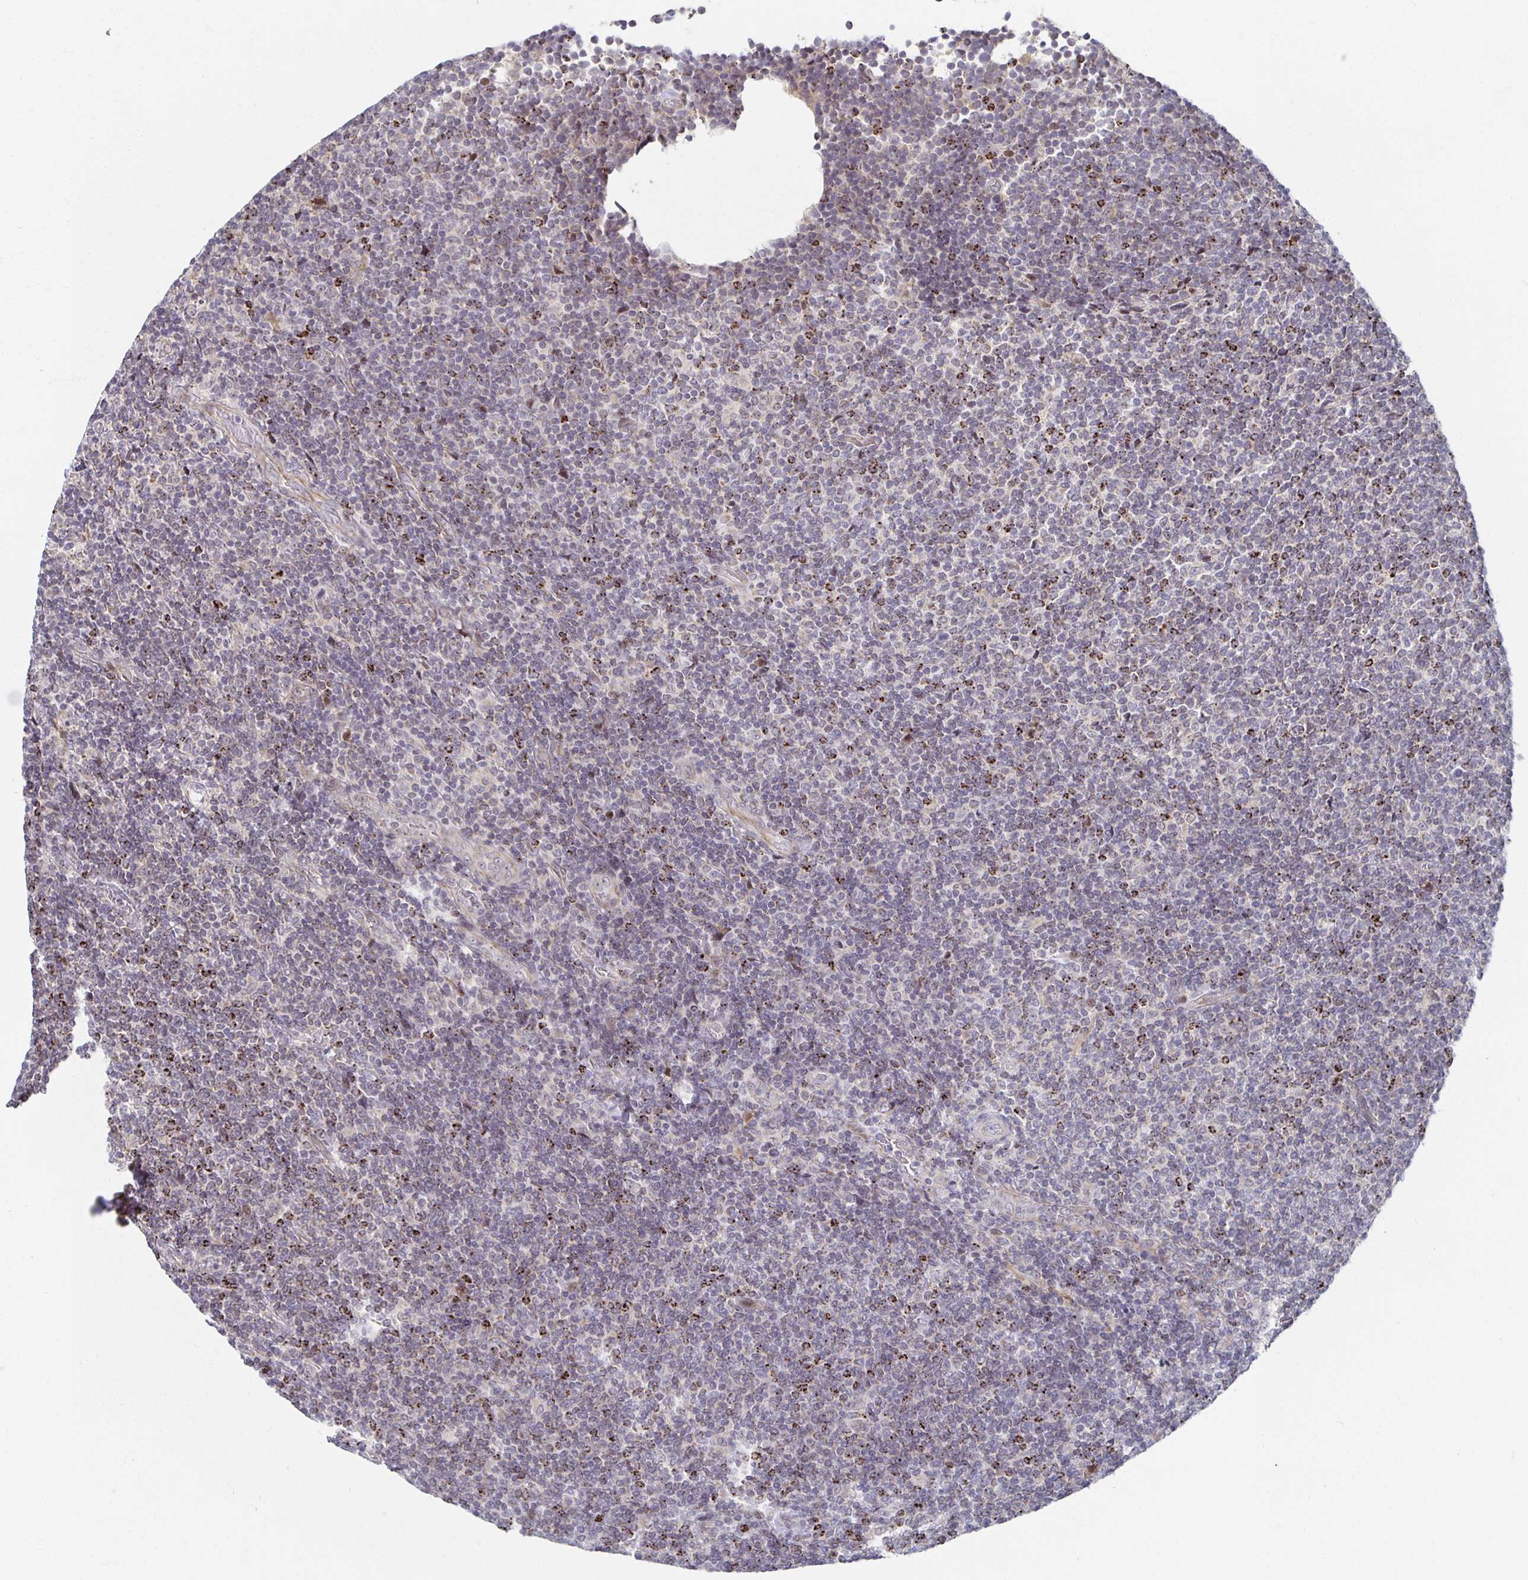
{"staining": {"intensity": "moderate", "quantity": "<25%", "location": "cytoplasmic/membranous"}, "tissue": "lymphoma", "cell_type": "Tumor cells", "image_type": "cancer", "snomed": [{"axis": "morphology", "description": "Malignant lymphoma, non-Hodgkin's type, Low grade"}, {"axis": "topography", "description": "Lymph node"}], "caption": "Lymphoma stained for a protein demonstrates moderate cytoplasmic/membranous positivity in tumor cells.", "gene": "HCFC1R1", "patient": {"sex": "male", "age": 52}}